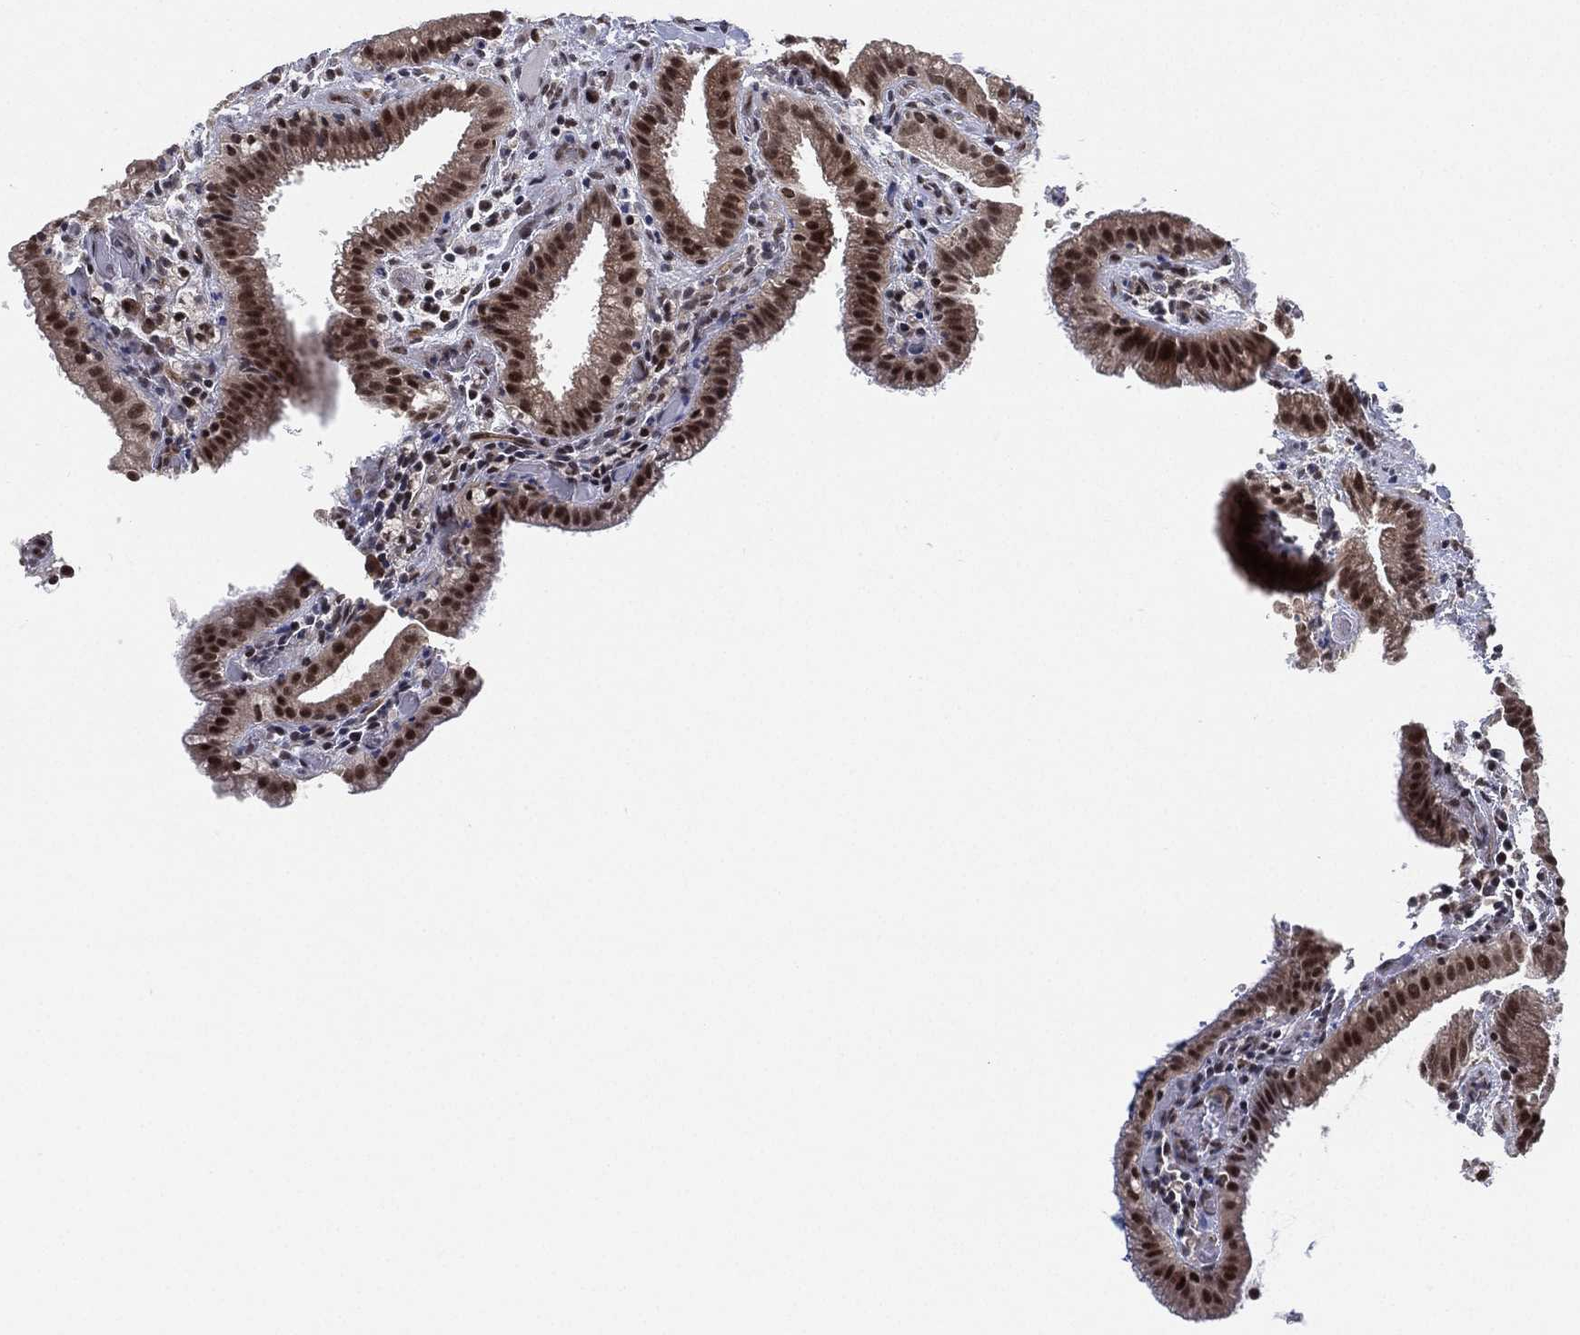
{"staining": {"intensity": "strong", "quantity": ">75%", "location": "nuclear"}, "tissue": "gallbladder", "cell_type": "Glandular cells", "image_type": "normal", "snomed": [{"axis": "morphology", "description": "Normal tissue, NOS"}, {"axis": "topography", "description": "Gallbladder"}], "caption": "Immunohistochemistry (IHC) micrograph of benign gallbladder: gallbladder stained using immunohistochemistry shows high levels of strong protein expression localized specifically in the nuclear of glandular cells, appearing as a nuclear brown color.", "gene": "DGCR8", "patient": {"sex": "male", "age": 62}}